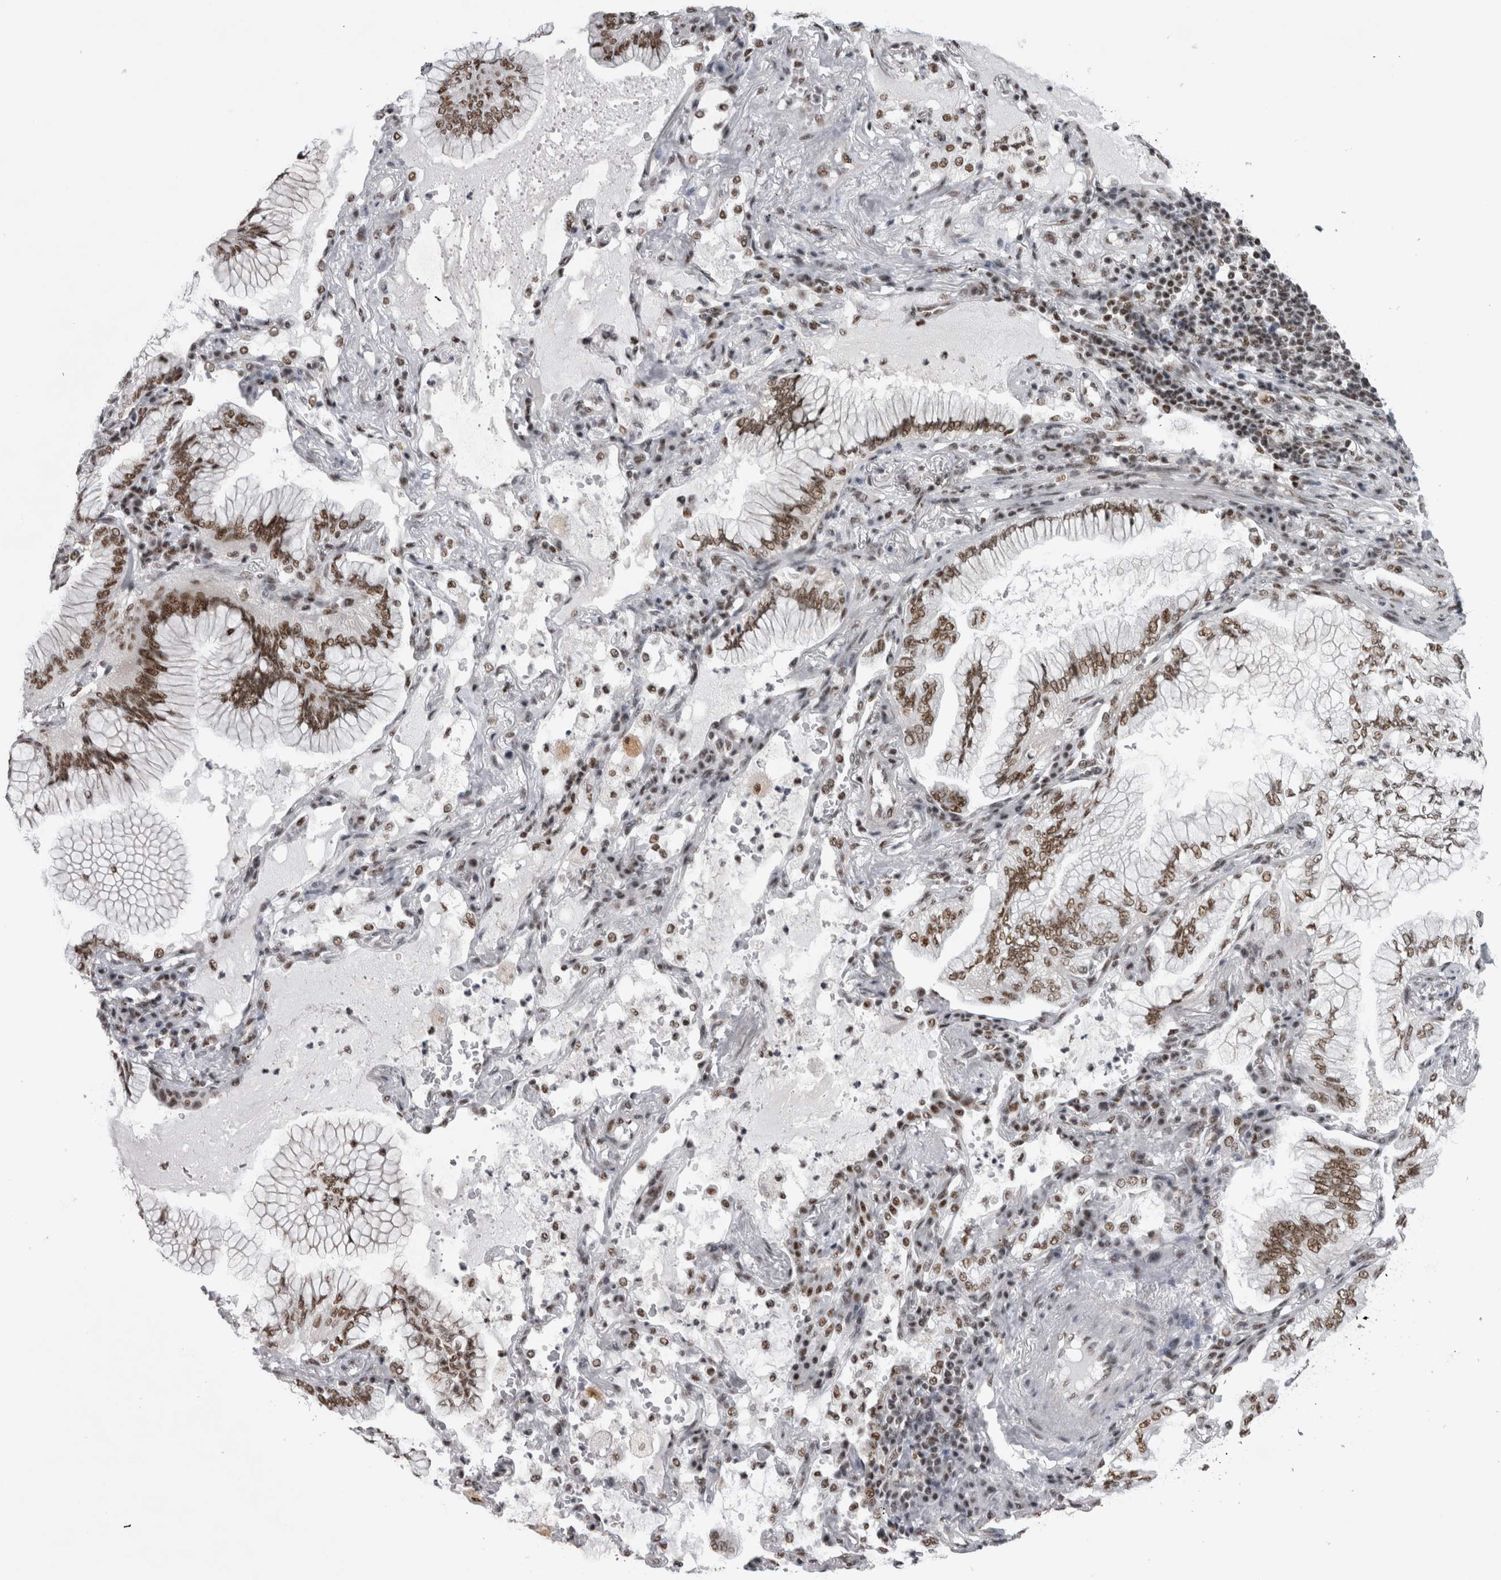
{"staining": {"intensity": "moderate", "quantity": ">75%", "location": "nuclear"}, "tissue": "lung cancer", "cell_type": "Tumor cells", "image_type": "cancer", "snomed": [{"axis": "morphology", "description": "Adenocarcinoma, NOS"}, {"axis": "topography", "description": "Lung"}], "caption": "Lung cancer (adenocarcinoma) stained with a brown dye exhibits moderate nuclear positive staining in approximately >75% of tumor cells.", "gene": "CDK11A", "patient": {"sex": "female", "age": 70}}